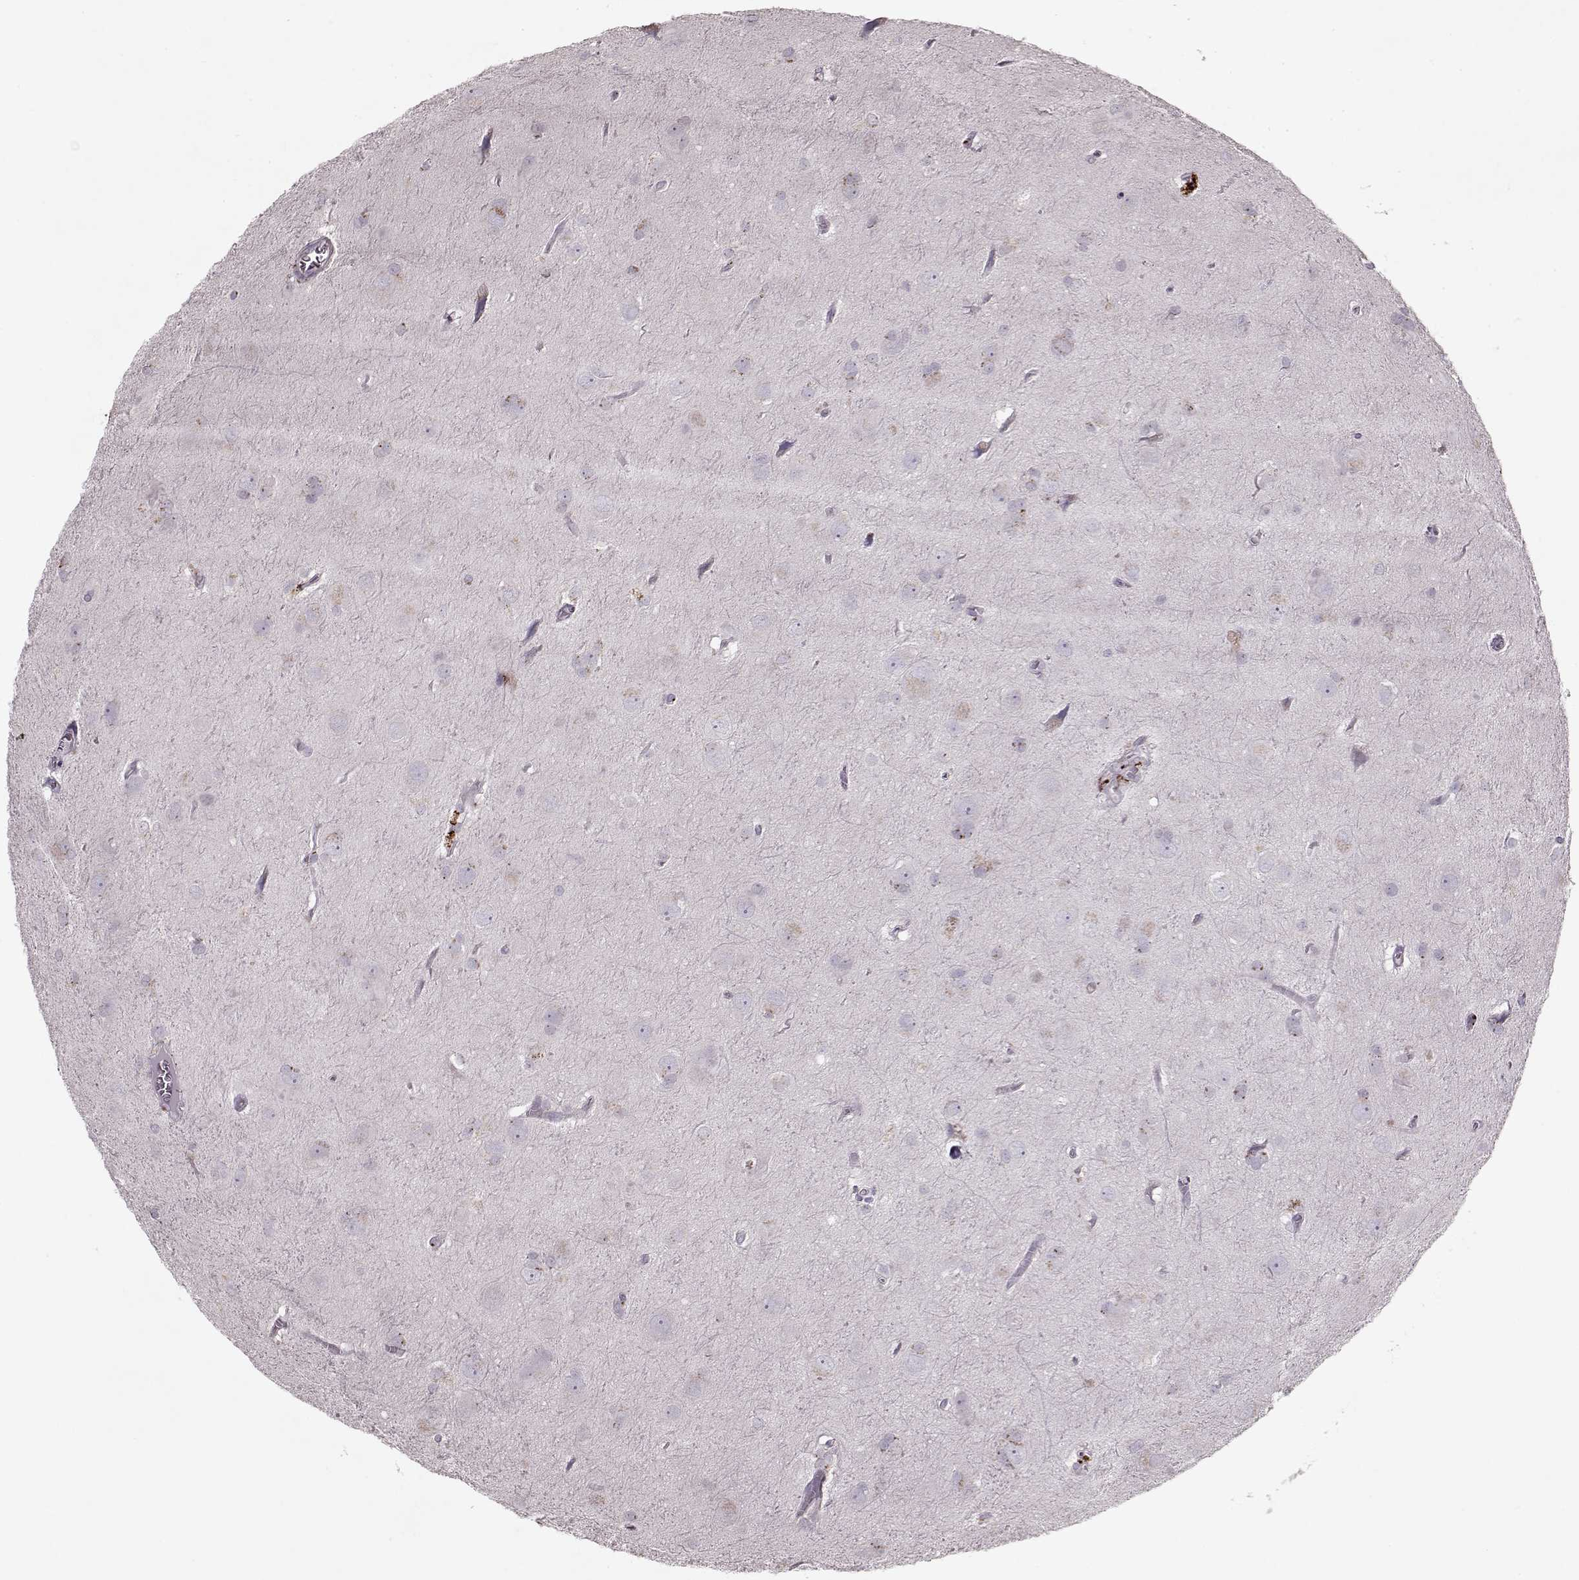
{"staining": {"intensity": "negative", "quantity": "none", "location": "none"}, "tissue": "glioma", "cell_type": "Tumor cells", "image_type": "cancer", "snomed": [{"axis": "morphology", "description": "Glioma, malignant, Low grade"}, {"axis": "topography", "description": "Brain"}], "caption": "High magnification brightfield microscopy of malignant glioma (low-grade) stained with DAB (brown) and counterstained with hematoxylin (blue): tumor cells show no significant positivity.", "gene": "ACOT11", "patient": {"sex": "male", "age": 58}}